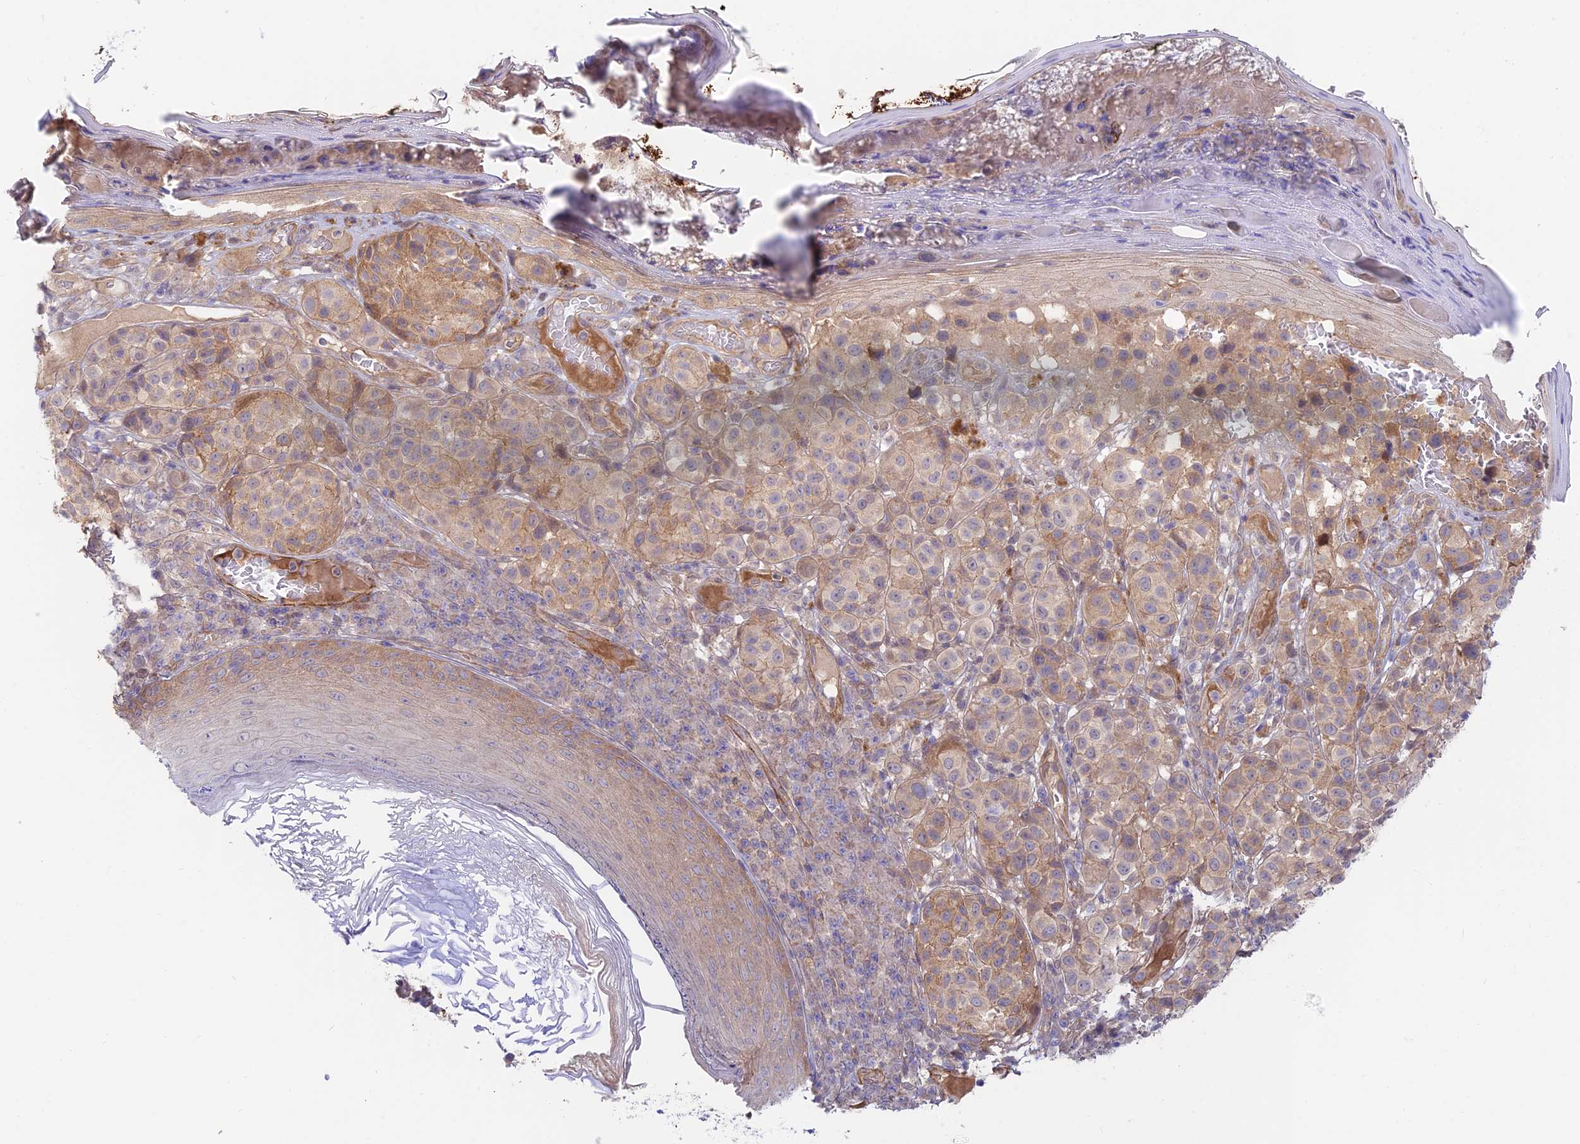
{"staining": {"intensity": "moderate", "quantity": ">75%", "location": "cytoplasmic/membranous"}, "tissue": "melanoma", "cell_type": "Tumor cells", "image_type": "cancer", "snomed": [{"axis": "morphology", "description": "Malignant melanoma, NOS"}, {"axis": "topography", "description": "Skin"}], "caption": "The immunohistochemical stain shows moderate cytoplasmic/membranous staining in tumor cells of malignant melanoma tissue.", "gene": "ANKRD50", "patient": {"sex": "male", "age": 38}}